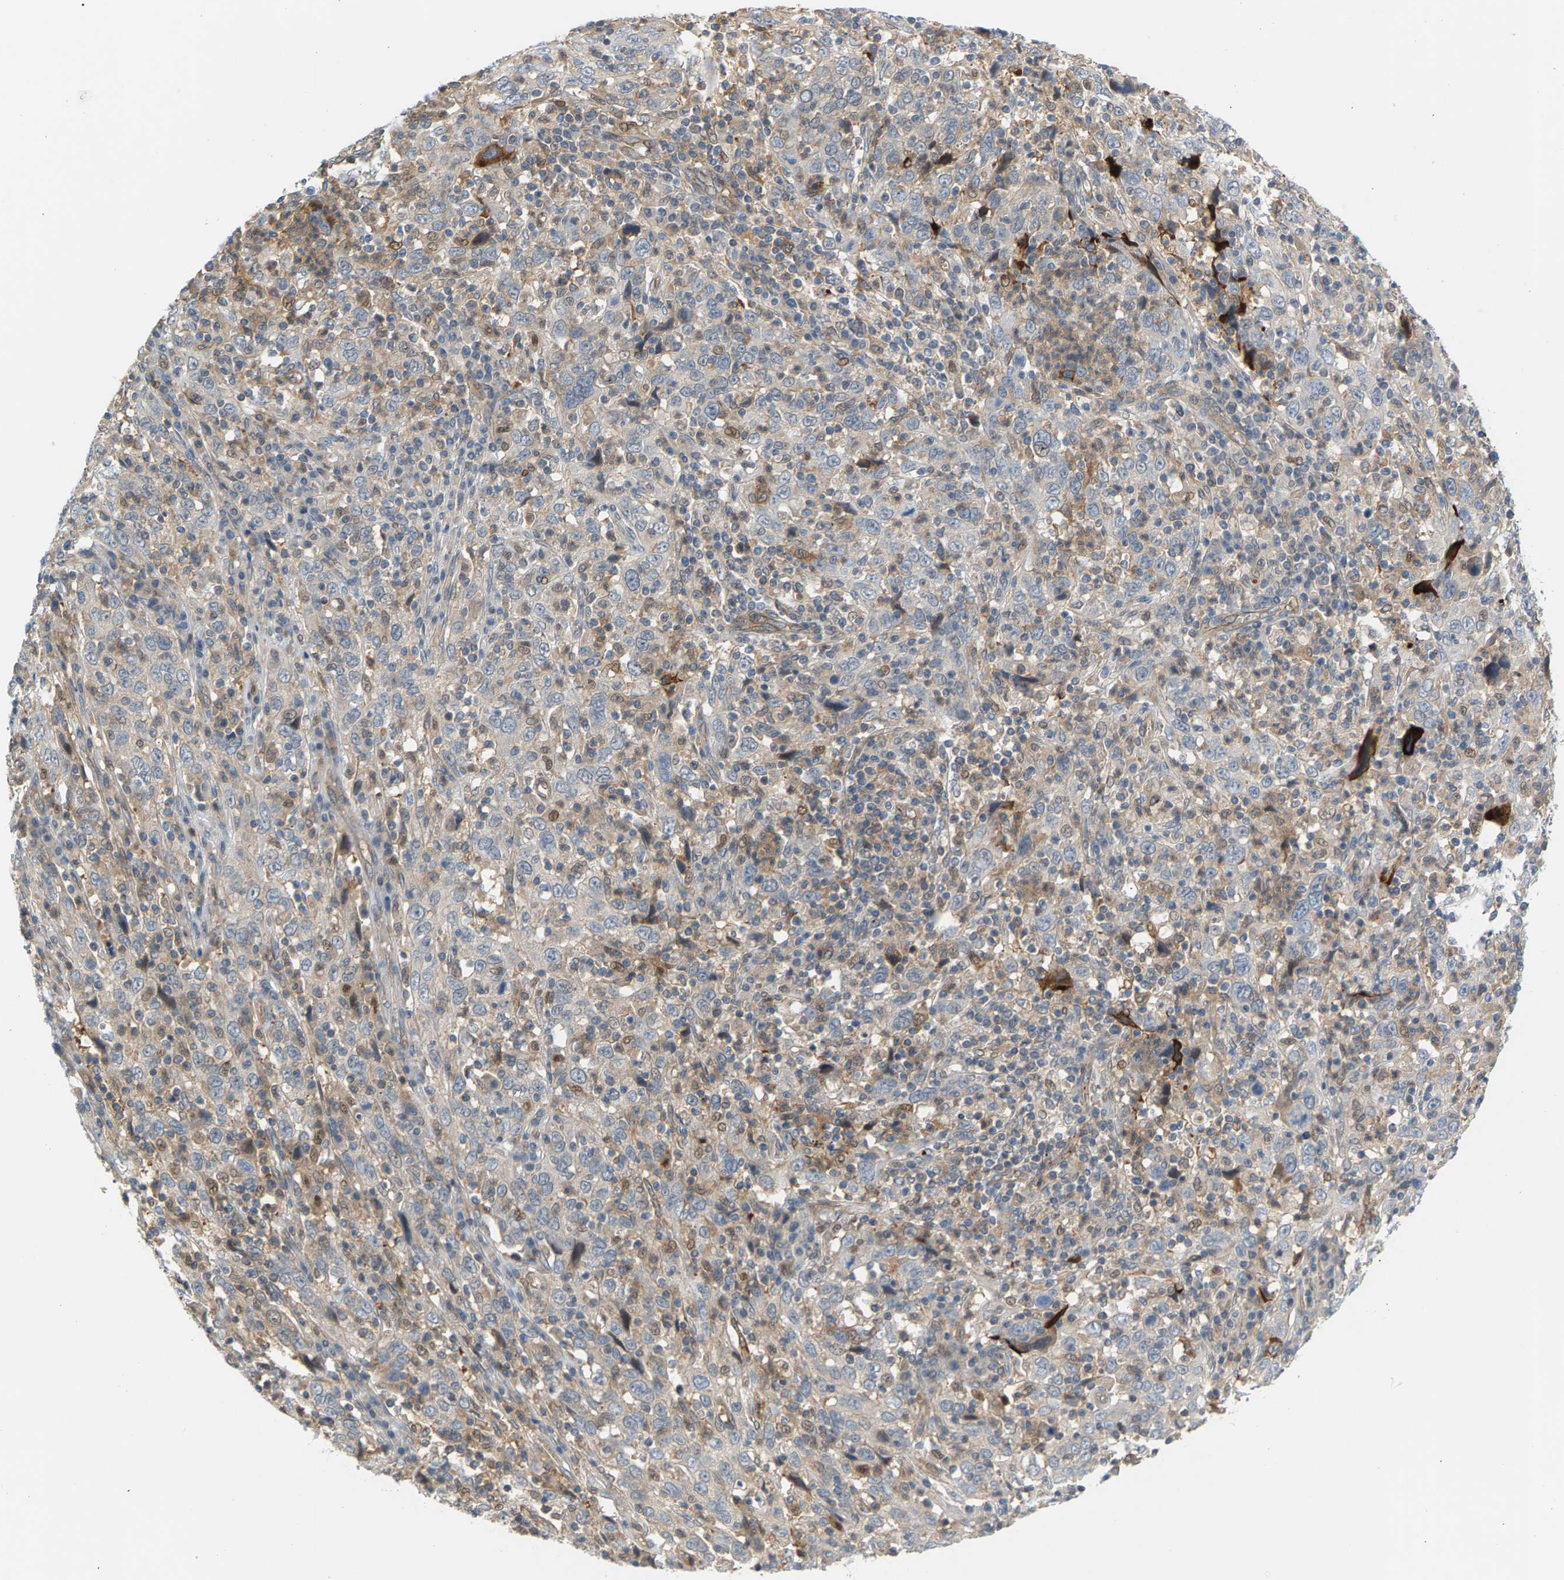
{"staining": {"intensity": "weak", "quantity": "<25%", "location": "cytoplasmic/membranous"}, "tissue": "cervical cancer", "cell_type": "Tumor cells", "image_type": "cancer", "snomed": [{"axis": "morphology", "description": "Squamous cell carcinoma, NOS"}, {"axis": "topography", "description": "Cervix"}], "caption": "DAB (3,3'-diaminobenzidine) immunohistochemical staining of cervical squamous cell carcinoma reveals no significant staining in tumor cells.", "gene": "KRTAP27-1", "patient": {"sex": "female", "age": 46}}